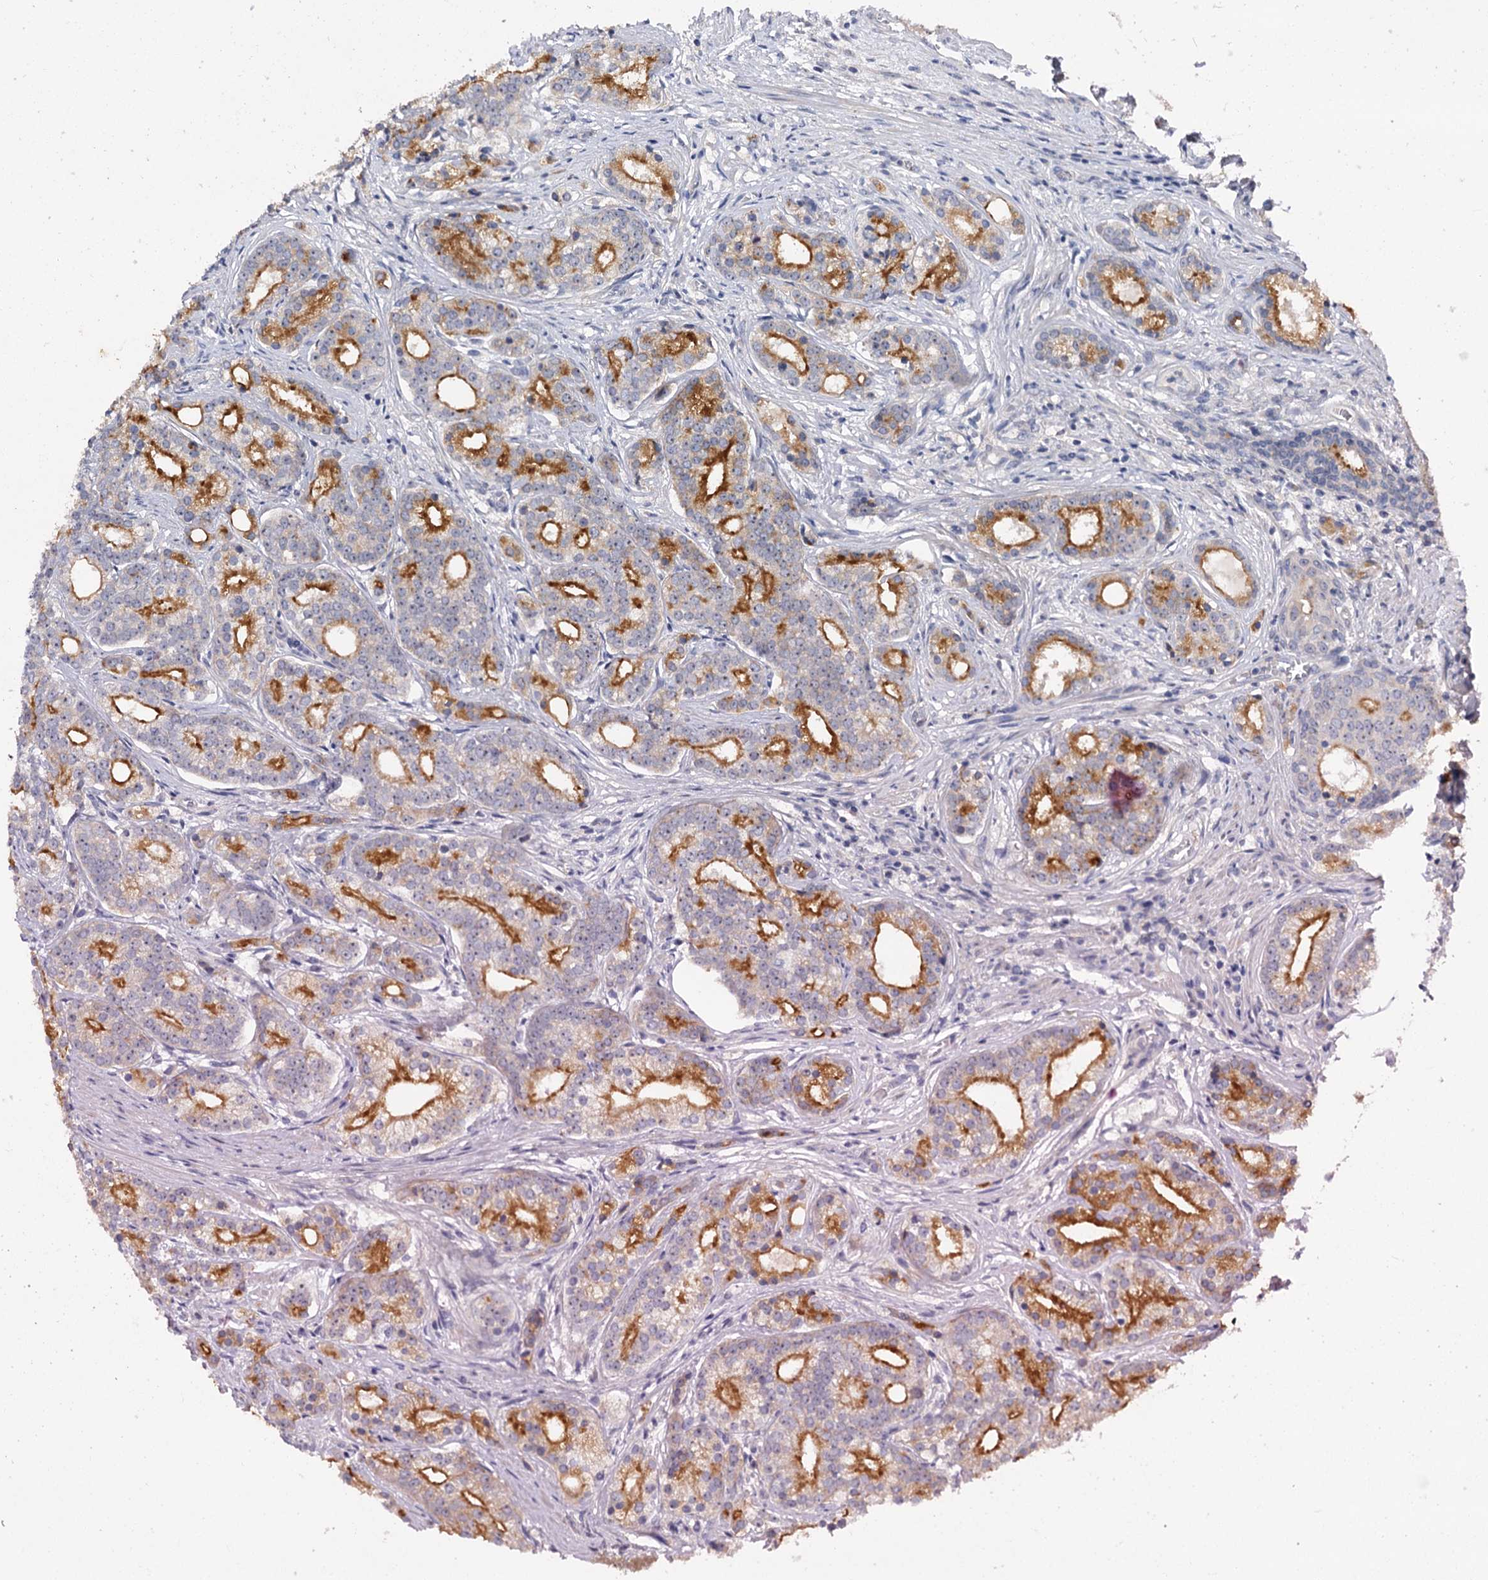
{"staining": {"intensity": "strong", "quantity": "25%-75%", "location": "cytoplasmic/membranous"}, "tissue": "prostate cancer", "cell_type": "Tumor cells", "image_type": "cancer", "snomed": [{"axis": "morphology", "description": "Adenocarcinoma, Low grade"}, {"axis": "topography", "description": "Prostate"}], "caption": "Protein expression analysis of human prostate low-grade adenocarcinoma reveals strong cytoplasmic/membranous expression in about 25%-75% of tumor cells.", "gene": "ATP9A", "patient": {"sex": "male", "age": 71}}